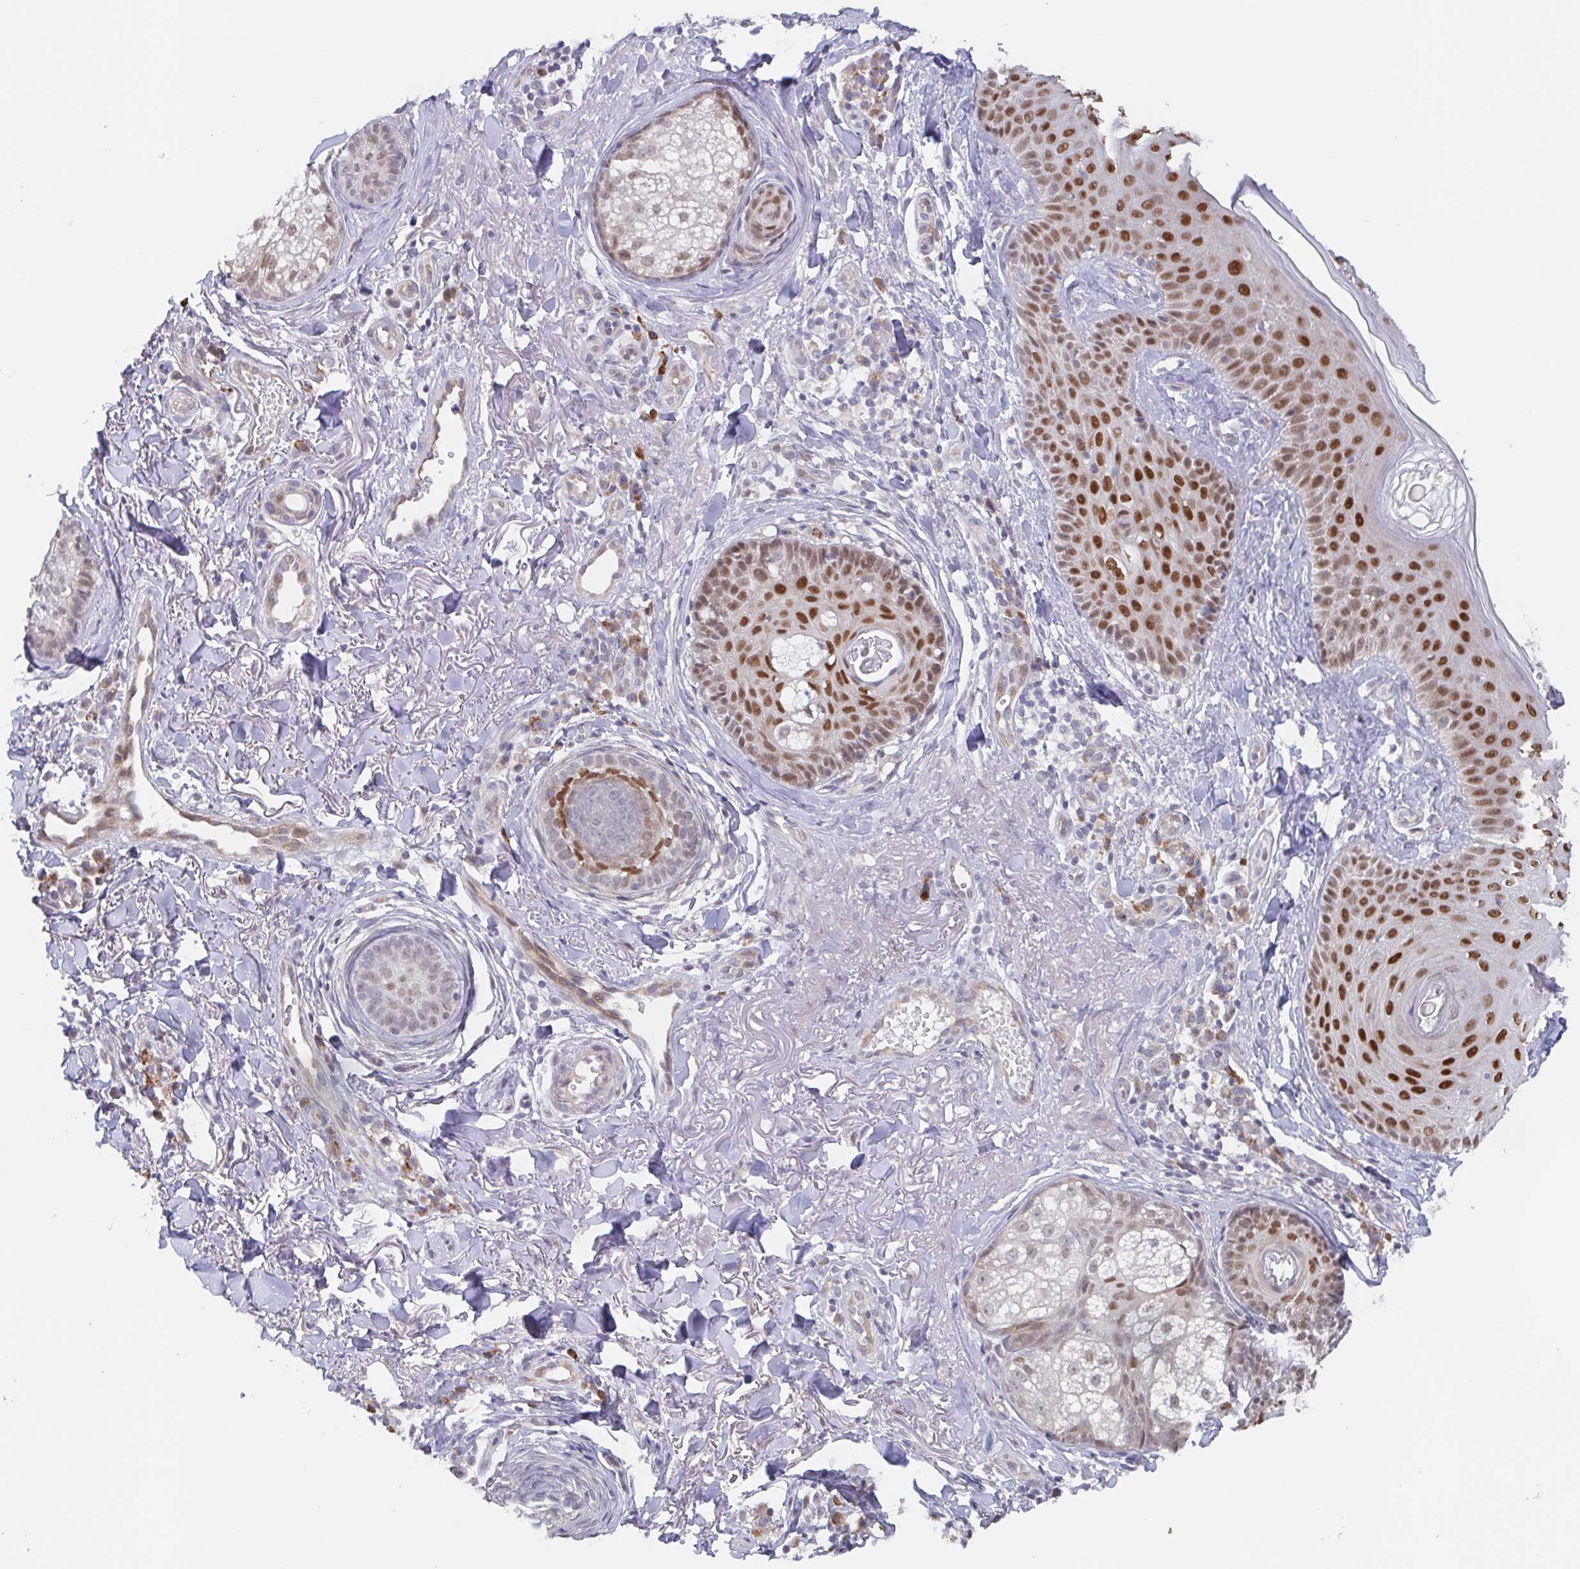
{"staining": {"intensity": "moderate", "quantity": ">75%", "location": "nuclear"}, "tissue": "skin cancer", "cell_type": "Tumor cells", "image_type": "cancer", "snomed": [{"axis": "morphology", "description": "Basal cell carcinoma"}, {"axis": "topography", "description": "Skin"}], "caption": "IHC (DAB) staining of basal cell carcinoma (skin) shows moderate nuclear protein positivity in about >75% of tumor cells. The protein is shown in brown color, while the nuclei are stained blue.", "gene": "POU2F3", "patient": {"sex": "male", "age": 65}}